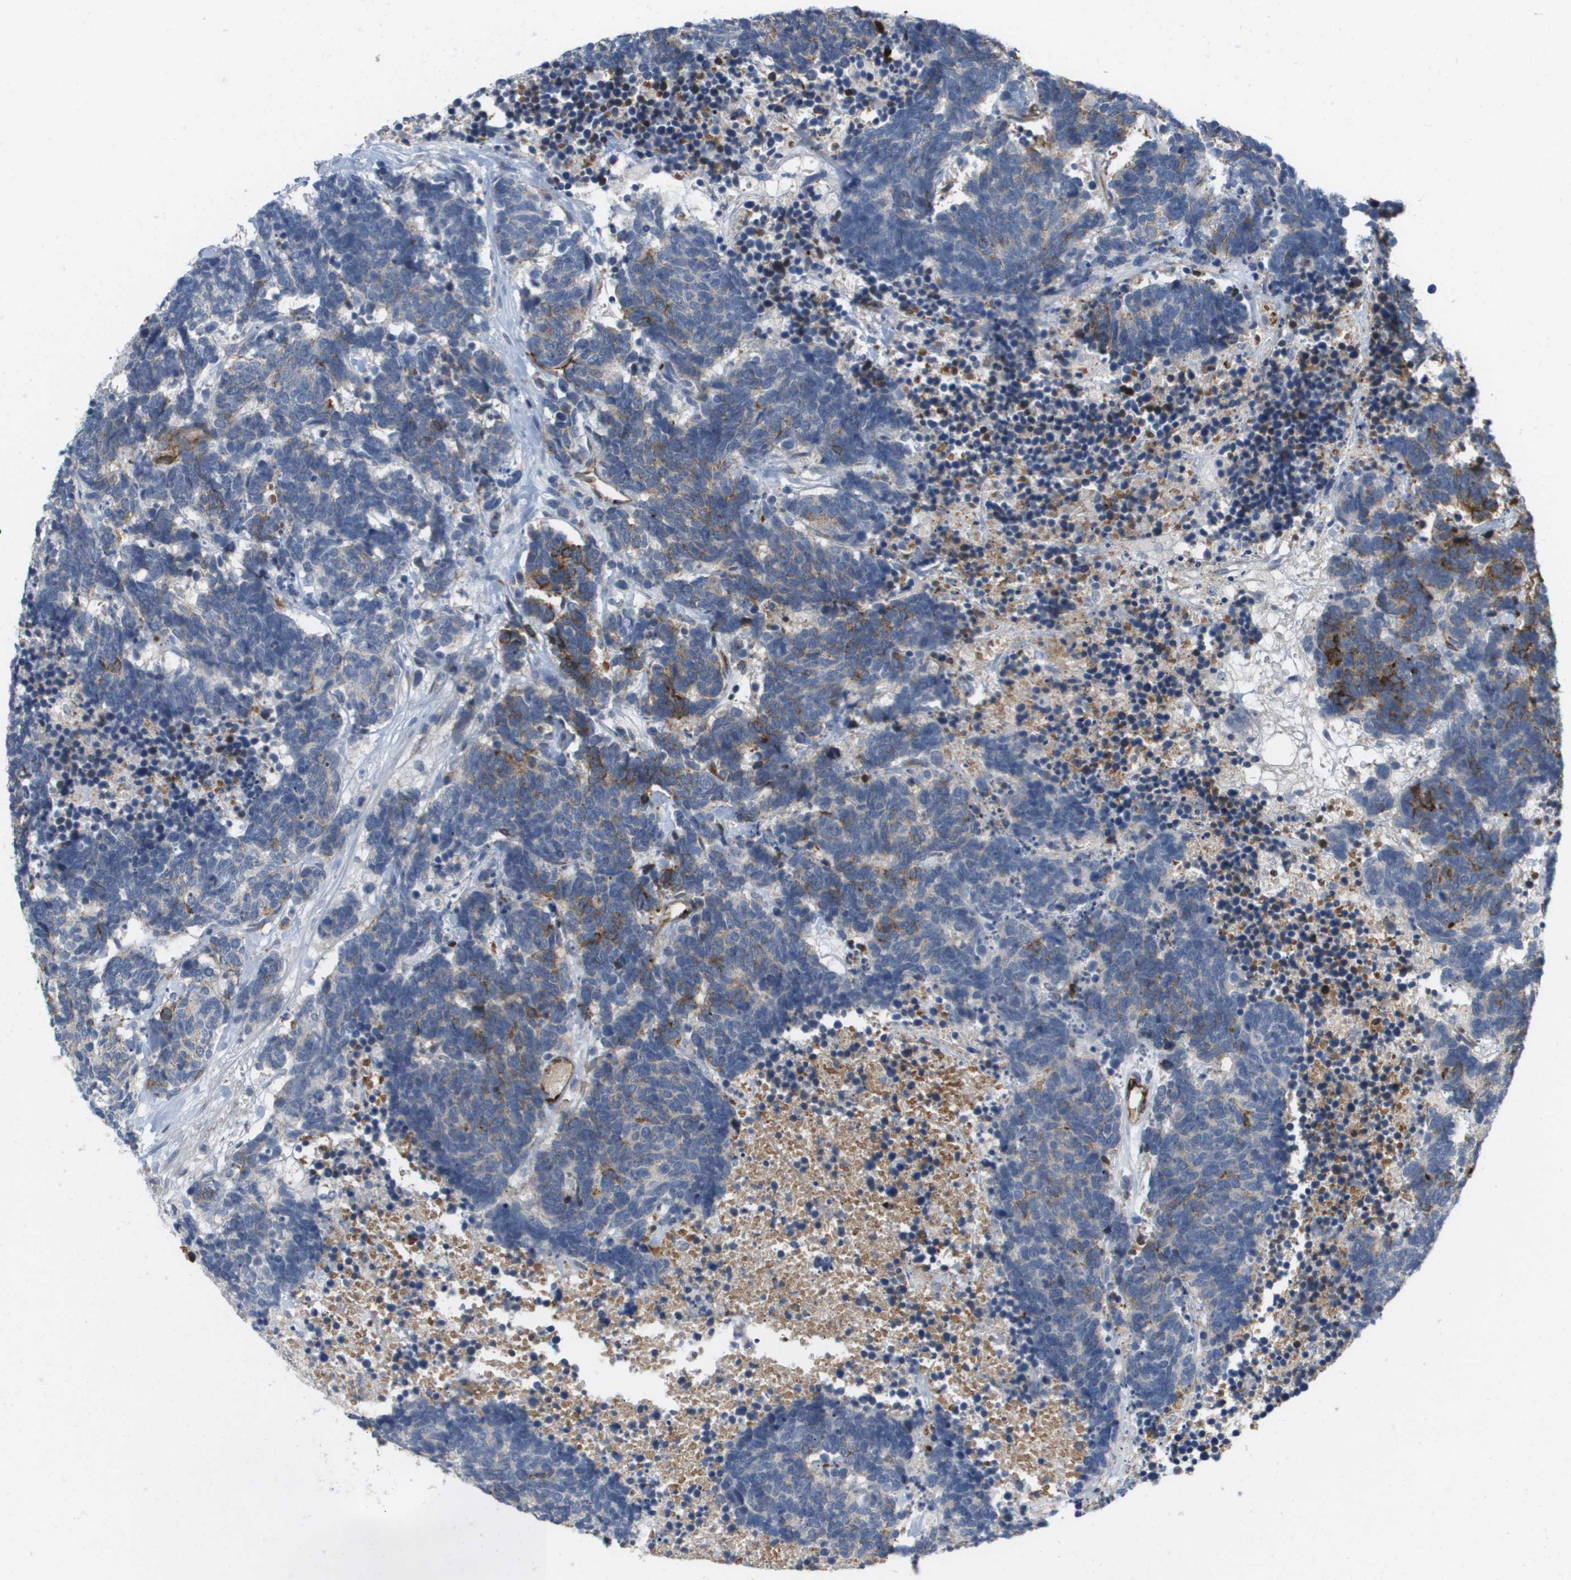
{"staining": {"intensity": "moderate", "quantity": "<25%", "location": "cytoplasmic/membranous"}, "tissue": "carcinoid", "cell_type": "Tumor cells", "image_type": "cancer", "snomed": [{"axis": "morphology", "description": "Carcinoma, NOS"}, {"axis": "morphology", "description": "Carcinoid, malignant, NOS"}, {"axis": "topography", "description": "Urinary bladder"}], "caption": "Carcinoid stained with a brown dye demonstrates moderate cytoplasmic/membranous positive expression in about <25% of tumor cells.", "gene": "ANGPT2", "patient": {"sex": "male", "age": 57}}